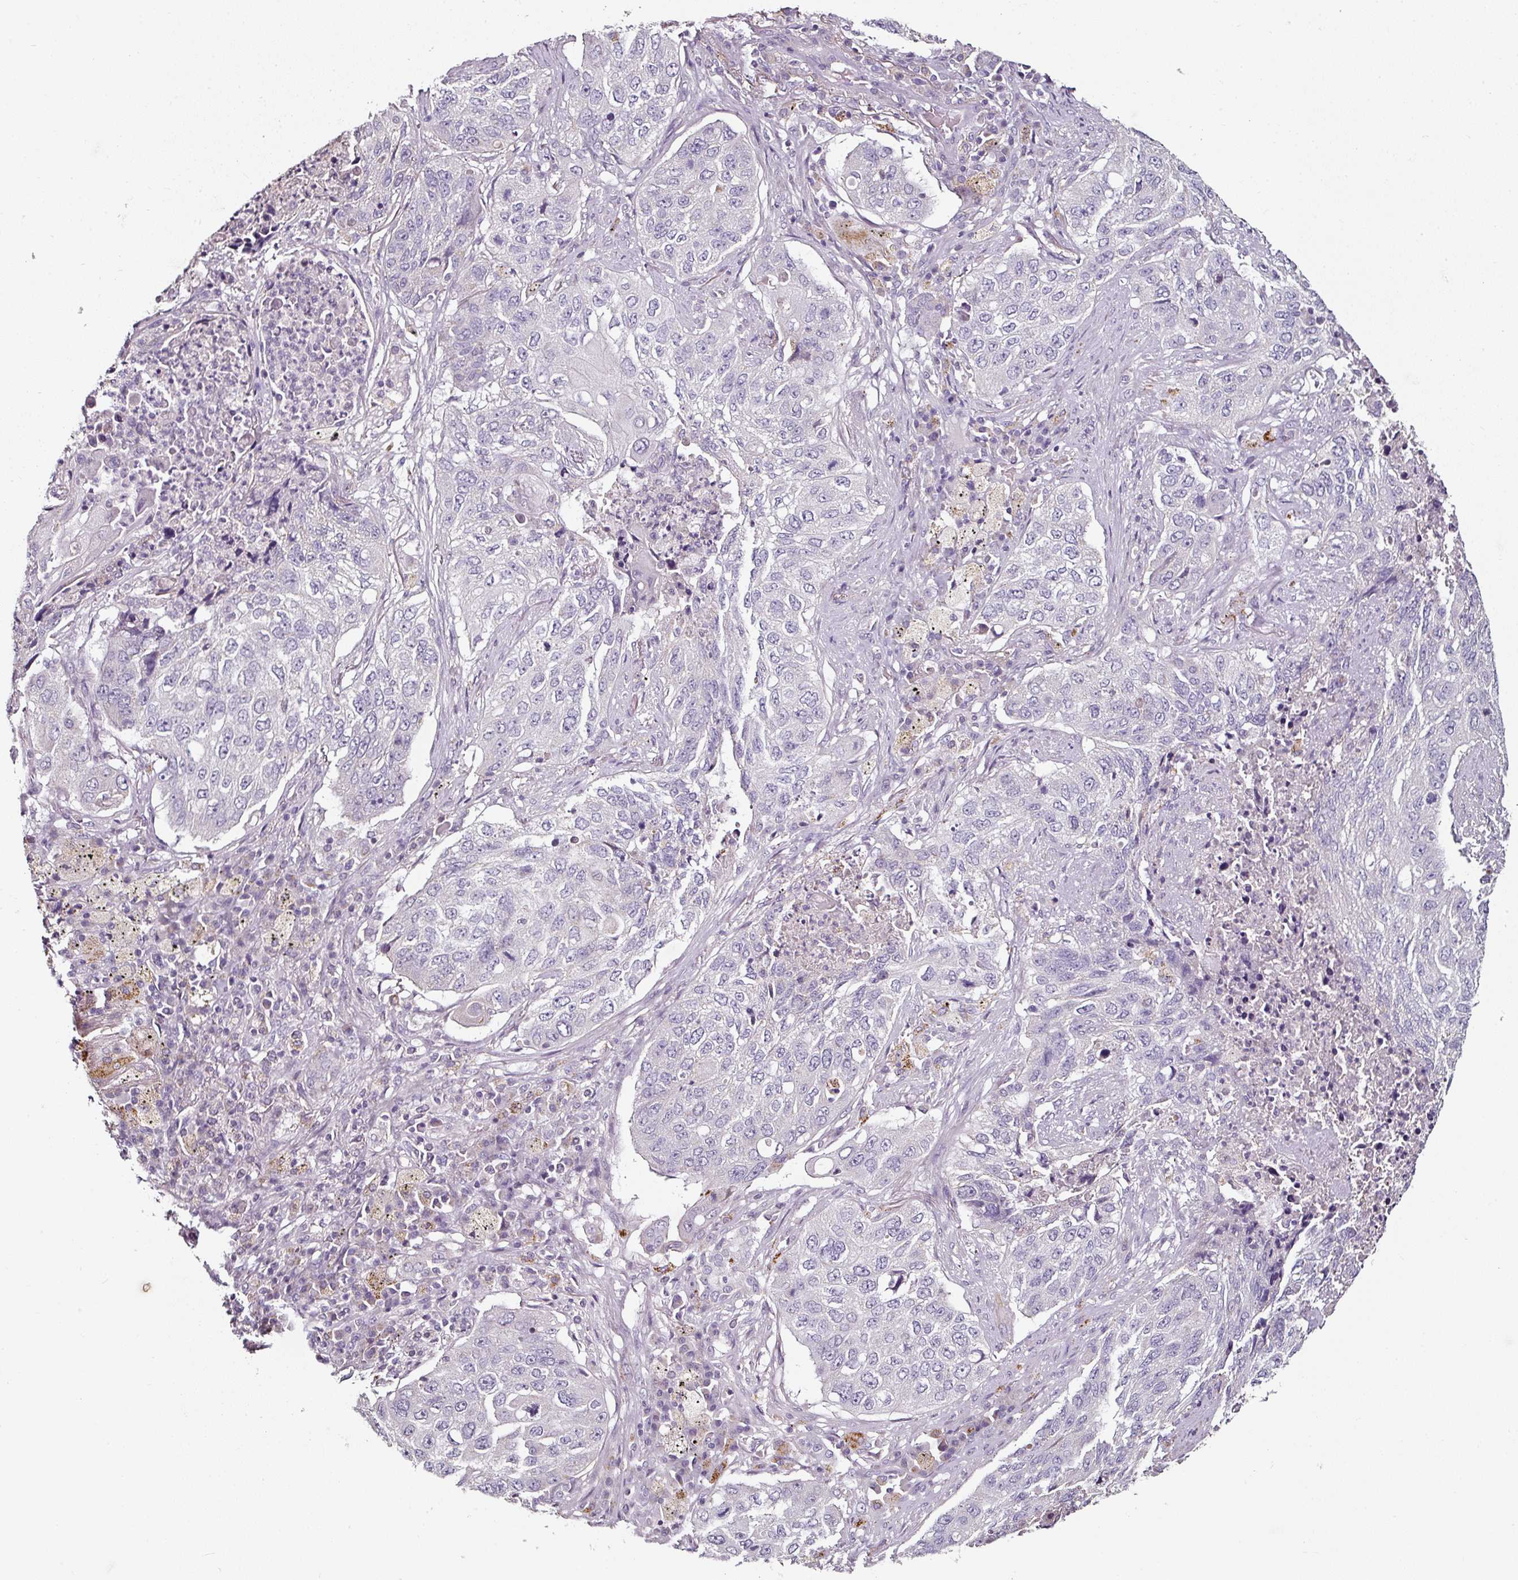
{"staining": {"intensity": "negative", "quantity": "none", "location": "none"}, "tissue": "lung cancer", "cell_type": "Tumor cells", "image_type": "cancer", "snomed": [{"axis": "morphology", "description": "Squamous cell carcinoma, NOS"}, {"axis": "topography", "description": "Lung"}], "caption": "DAB immunohistochemical staining of human lung squamous cell carcinoma shows no significant expression in tumor cells.", "gene": "CAP2", "patient": {"sex": "female", "age": 63}}